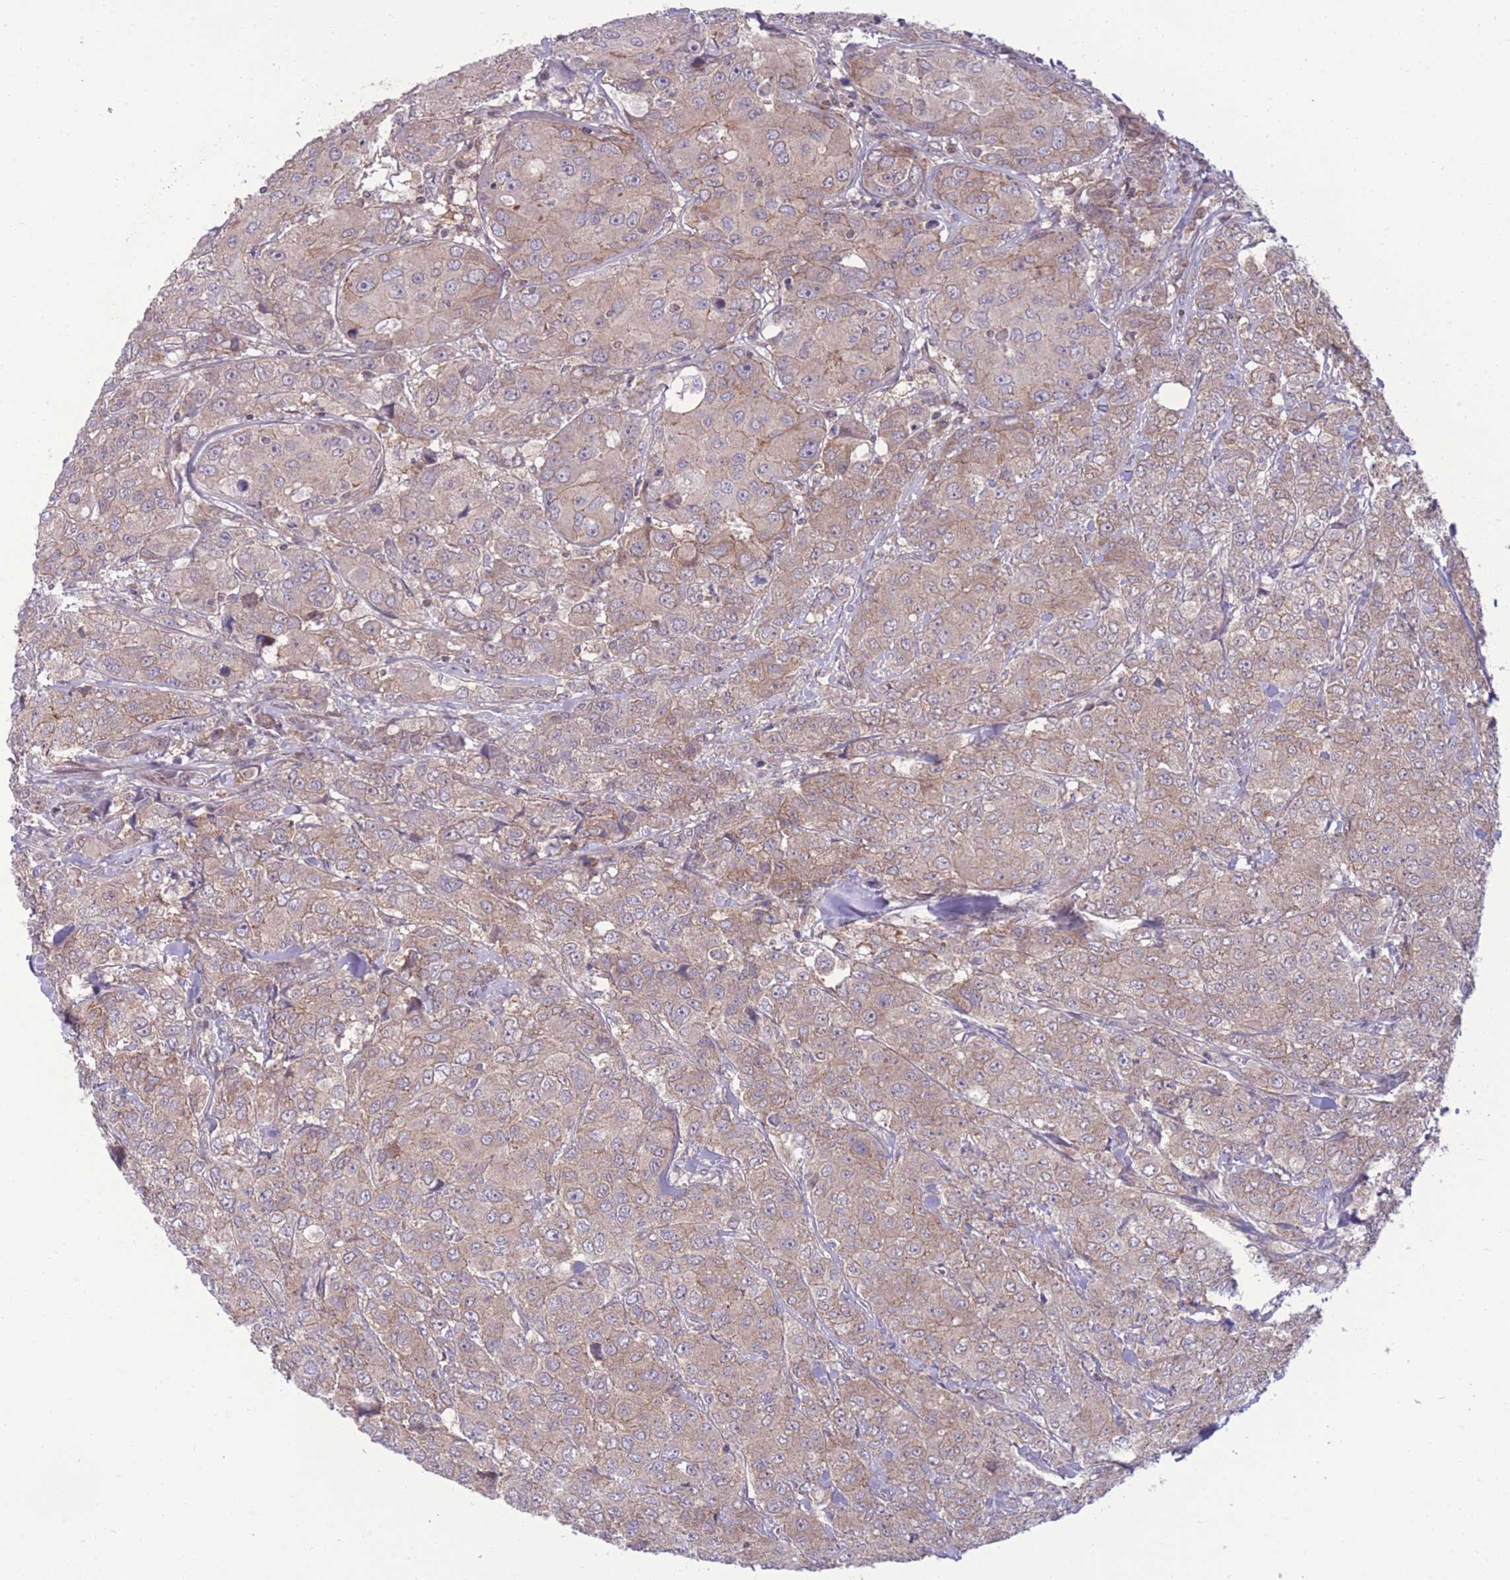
{"staining": {"intensity": "weak", "quantity": ">75%", "location": "cytoplasmic/membranous"}, "tissue": "breast cancer", "cell_type": "Tumor cells", "image_type": "cancer", "snomed": [{"axis": "morphology", "description": "Duct carcinoma"}, {"axis": "topography", "description": "Breast"}], "caption": "Immunohistochemistry (IHC) of breast cancer reveals low levels of weak cytoplasmic/membranous positivity in approximately >75% of tumor cells.", "gene": "RIC8A", "patient": {"sex": "female", "age": 43}}